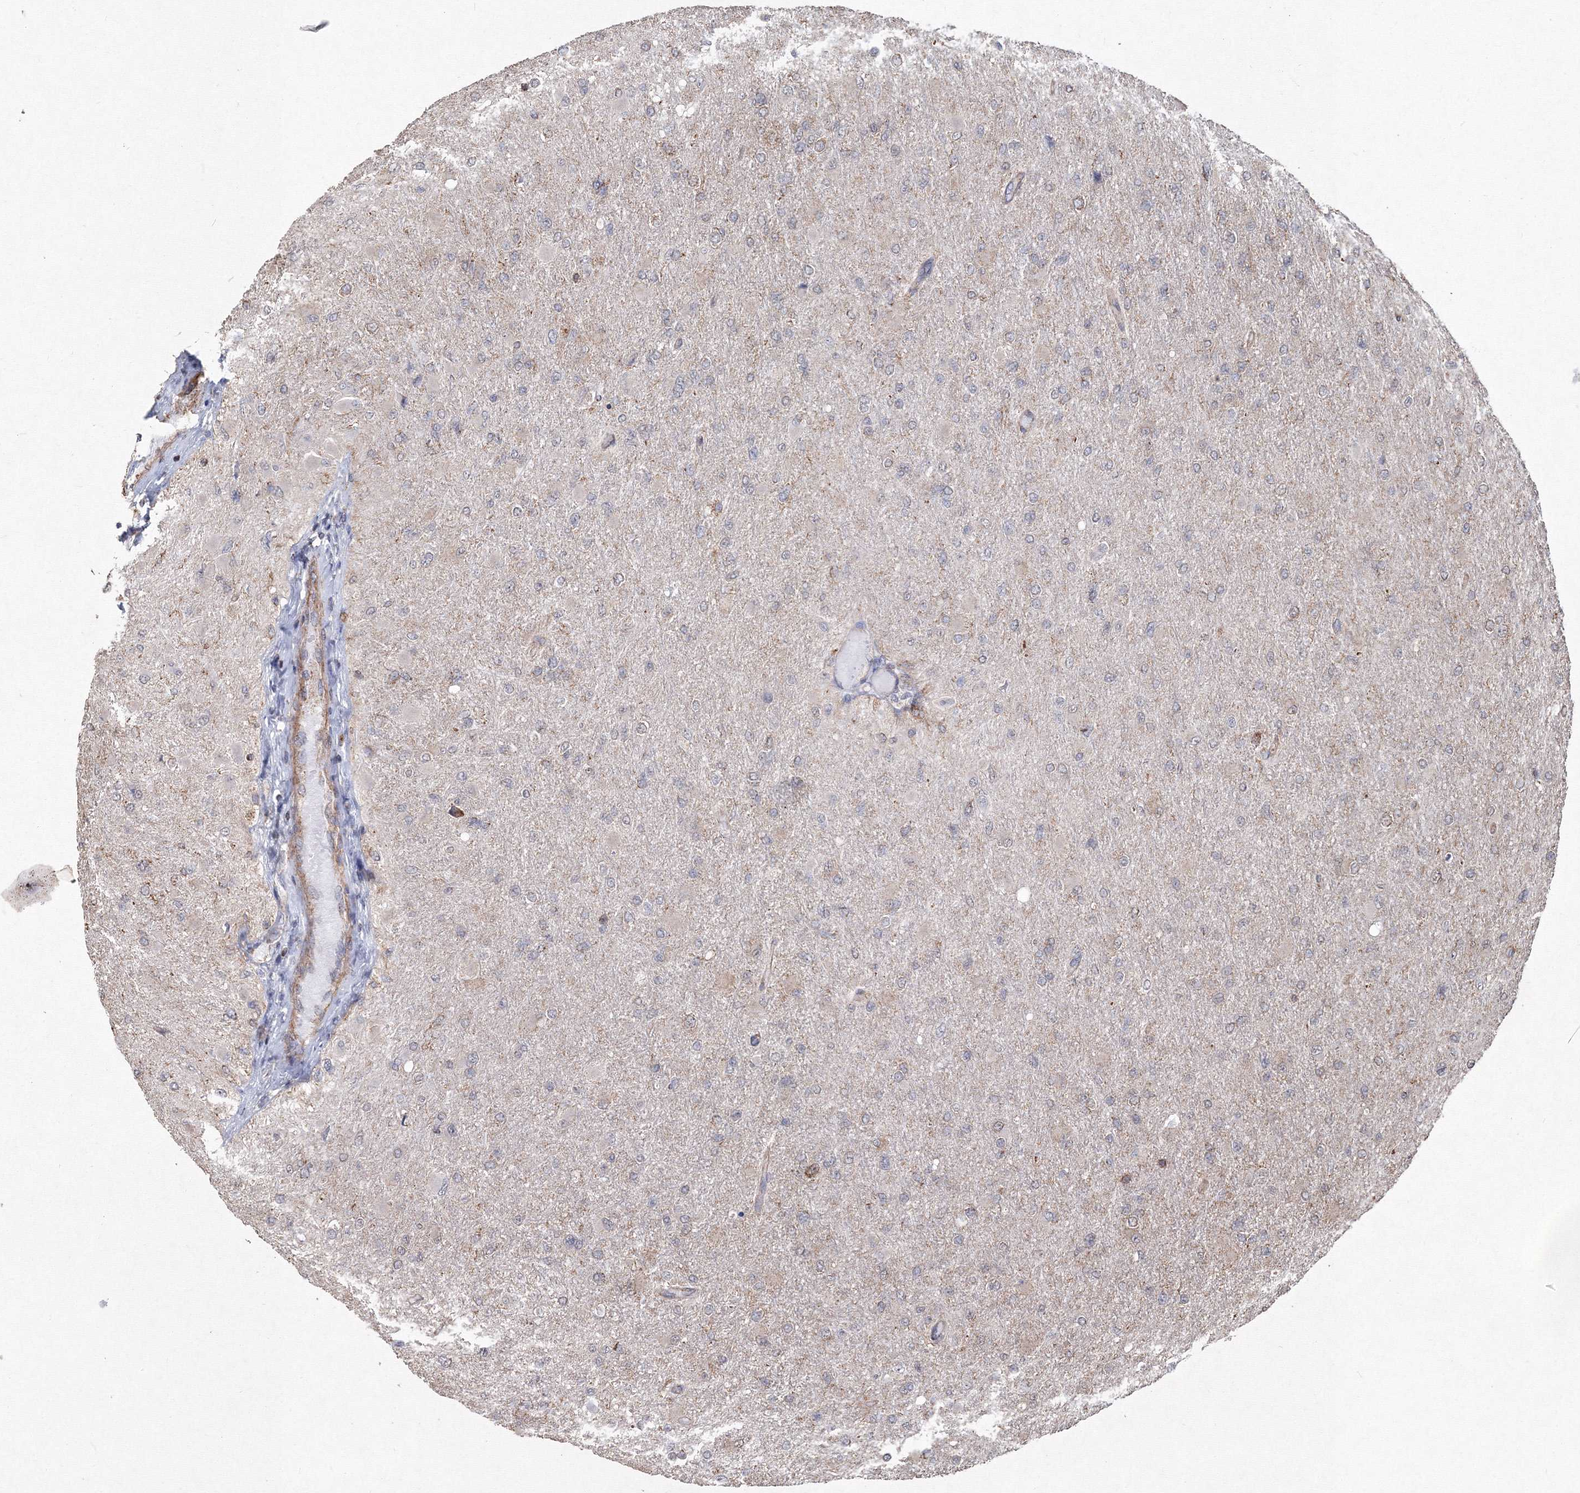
{"staining": {"intensity": "negative", "quantity": "none", "location": "none"}, "tissue": "glioma", "cell_type": "Tumor cells", "image_type": "cancer", "snomed": [{"axis": "morphology", "description": "Glioma, malignant, High grade"}, {"axis": "topography", "description": "Cerebral cortex"}], "caption": "High magnification brightfield microscopy of high-grade glioma (malignant) stained with DAB (brown) and counterstained with hematoxylin (blue): tumor cells show no significant positivity. (DAB (3,3'-diaminobenzidine) IHC with hematoxylin counter stain).", "gene": "TMEM139", "patient": {"sex": "female", "age": 36}}